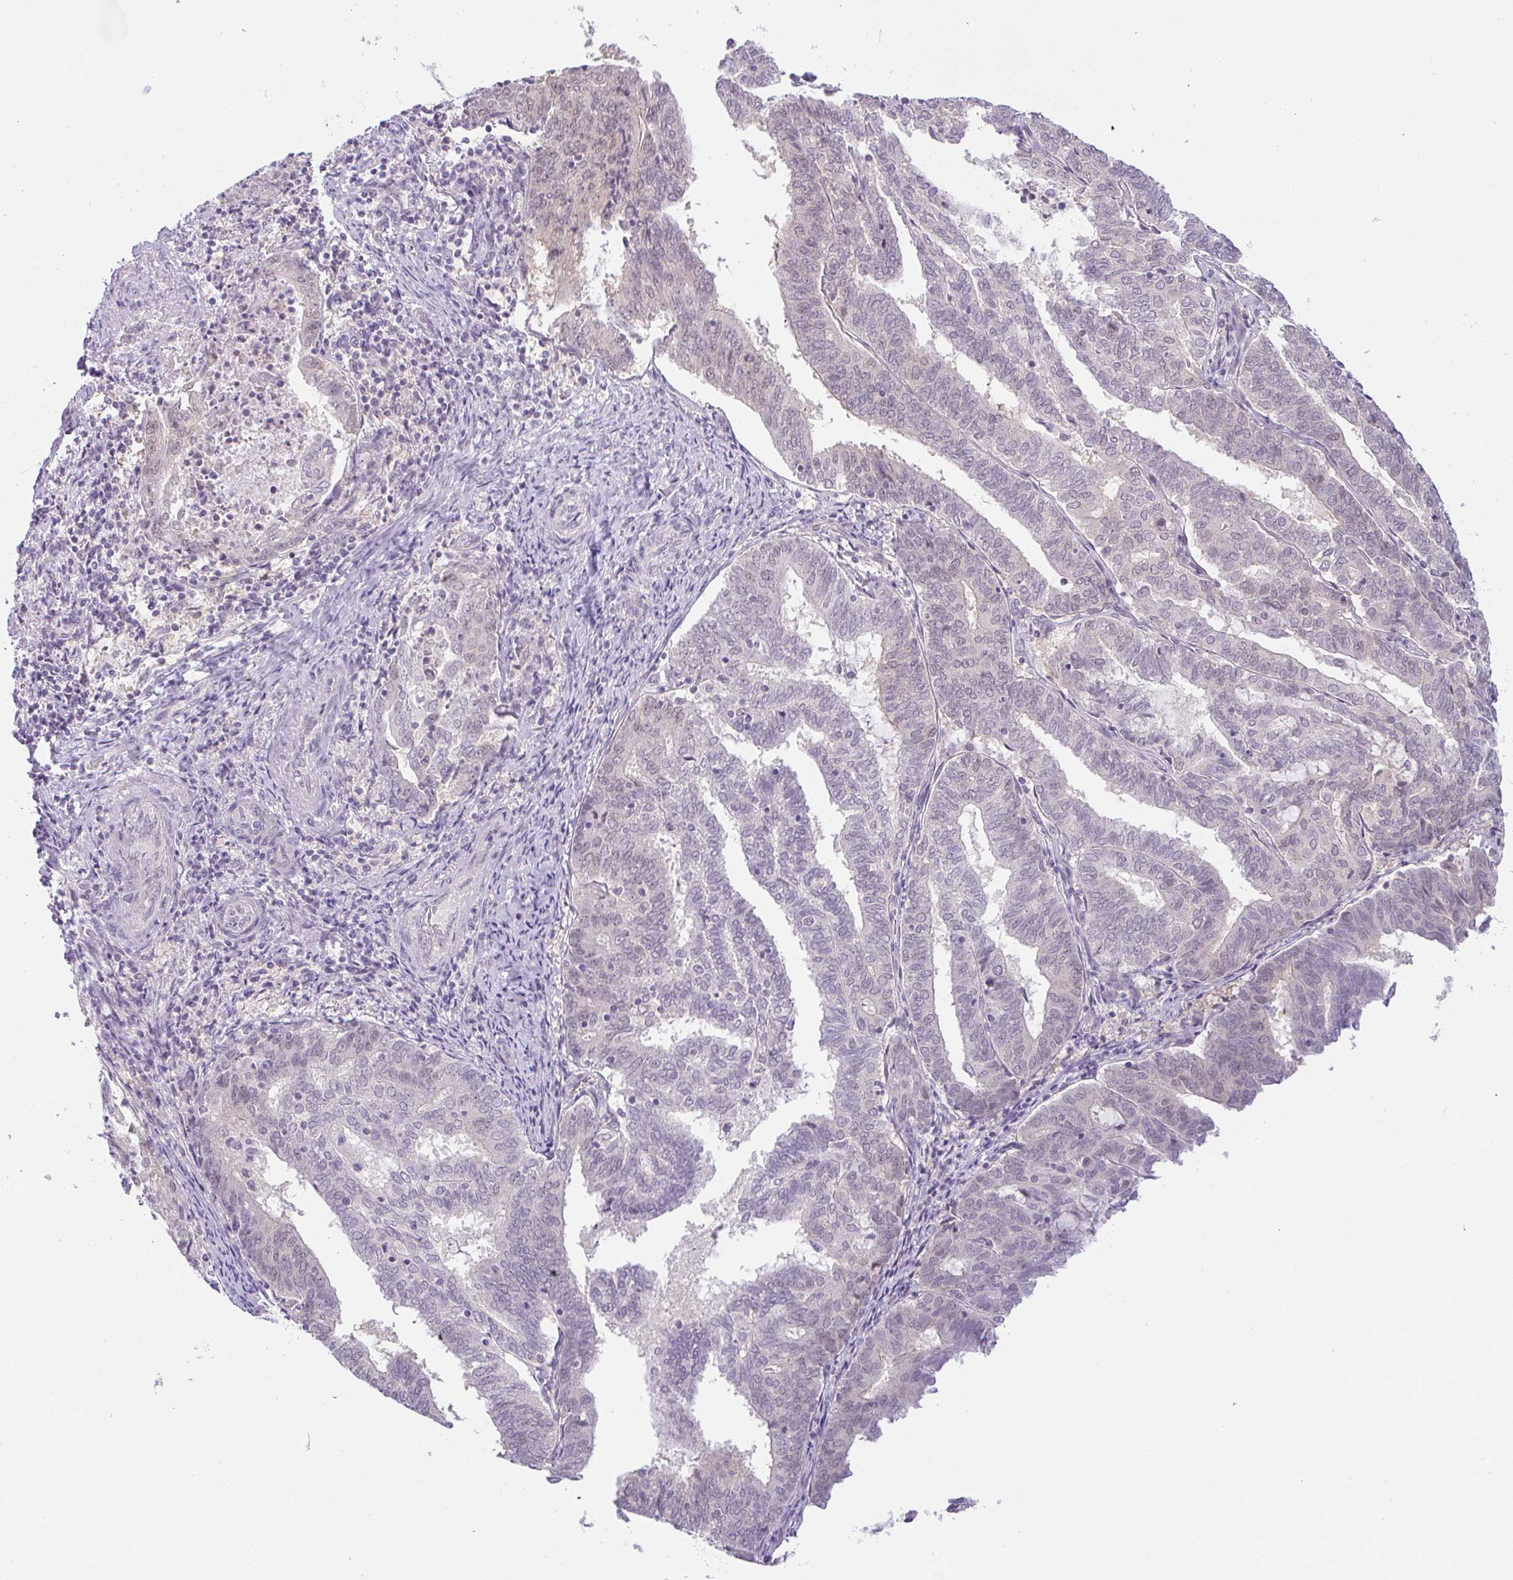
{"staining": {"intensity": "negative", "quantity": "none", "location": "none"}, "tissue": "endometrial cancer", "cell_type": "Tumor cells", "image_type": "cancer", "snomed": [{"axis": "morphology", "description": "Adenocarcinoma, NOS"}, {"axis": "topography", "description": "Endometrium"}], "caption": "High power microscopy micrograph of an IHC photomicrograph of adenocarcinoma (endometrial), revealing no significant expression in tumor cells. (Brightfield microscopy of DAB (3,3'-diaminobenzidine) IHC at high magnification).", "gene": "CSE1L", "patient": {"sex": "female", "age": 80}}